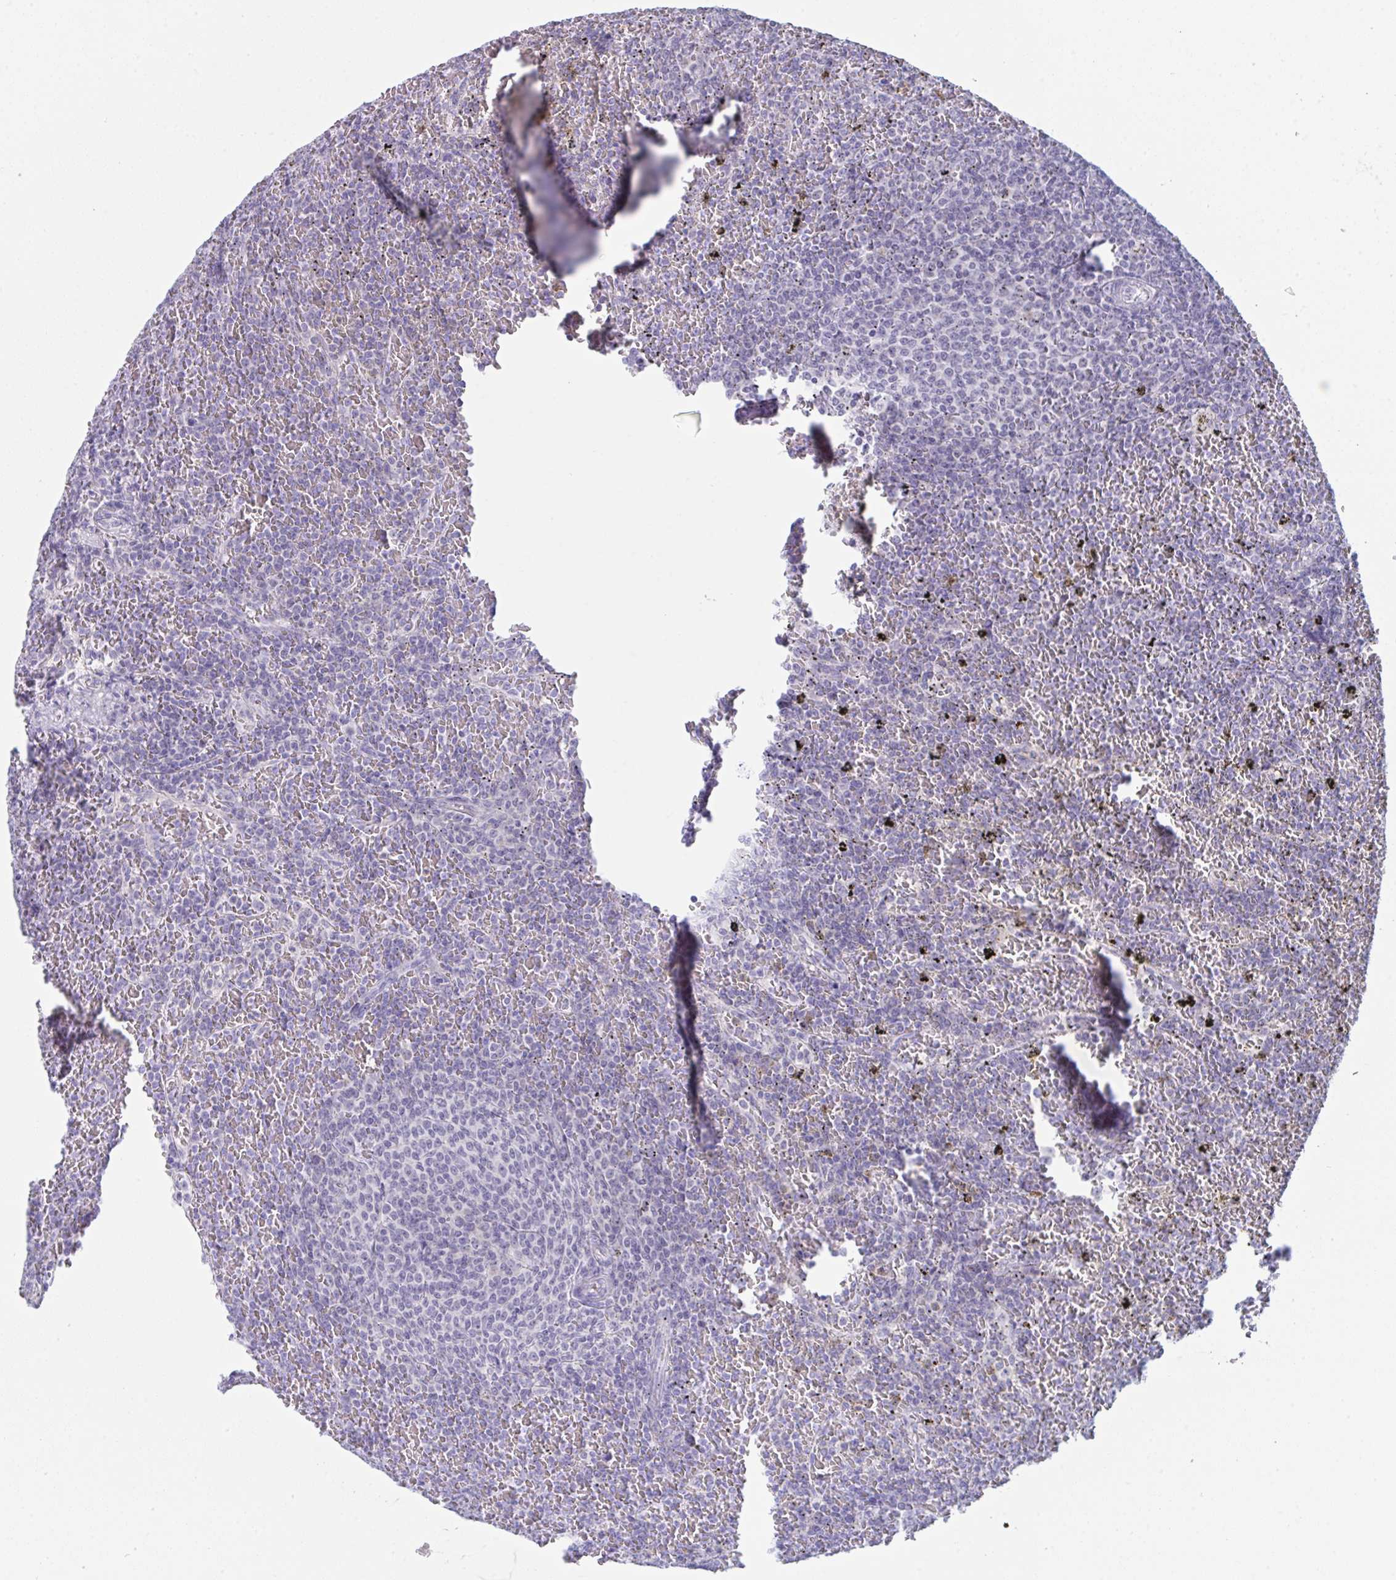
{"staining": {"intensity": "negative", "quantity": "none", "location": "none"}, "tissue": "lymphoma", "cell_type": "Tumor cells", "image_type": "cancer", "snomed": [{"axis": "morphology", "description": "Malignant lymphoma, non-Hodgkin's type, Low grade"}, {"axis": "topography", "description": "Spleen"}], "caption": "Photomicrograph shows no protein positivity in tumor cells of lymphoma tissue.", "gene": "TENT5D", "patient": {"sex": "female", "age": 77}}